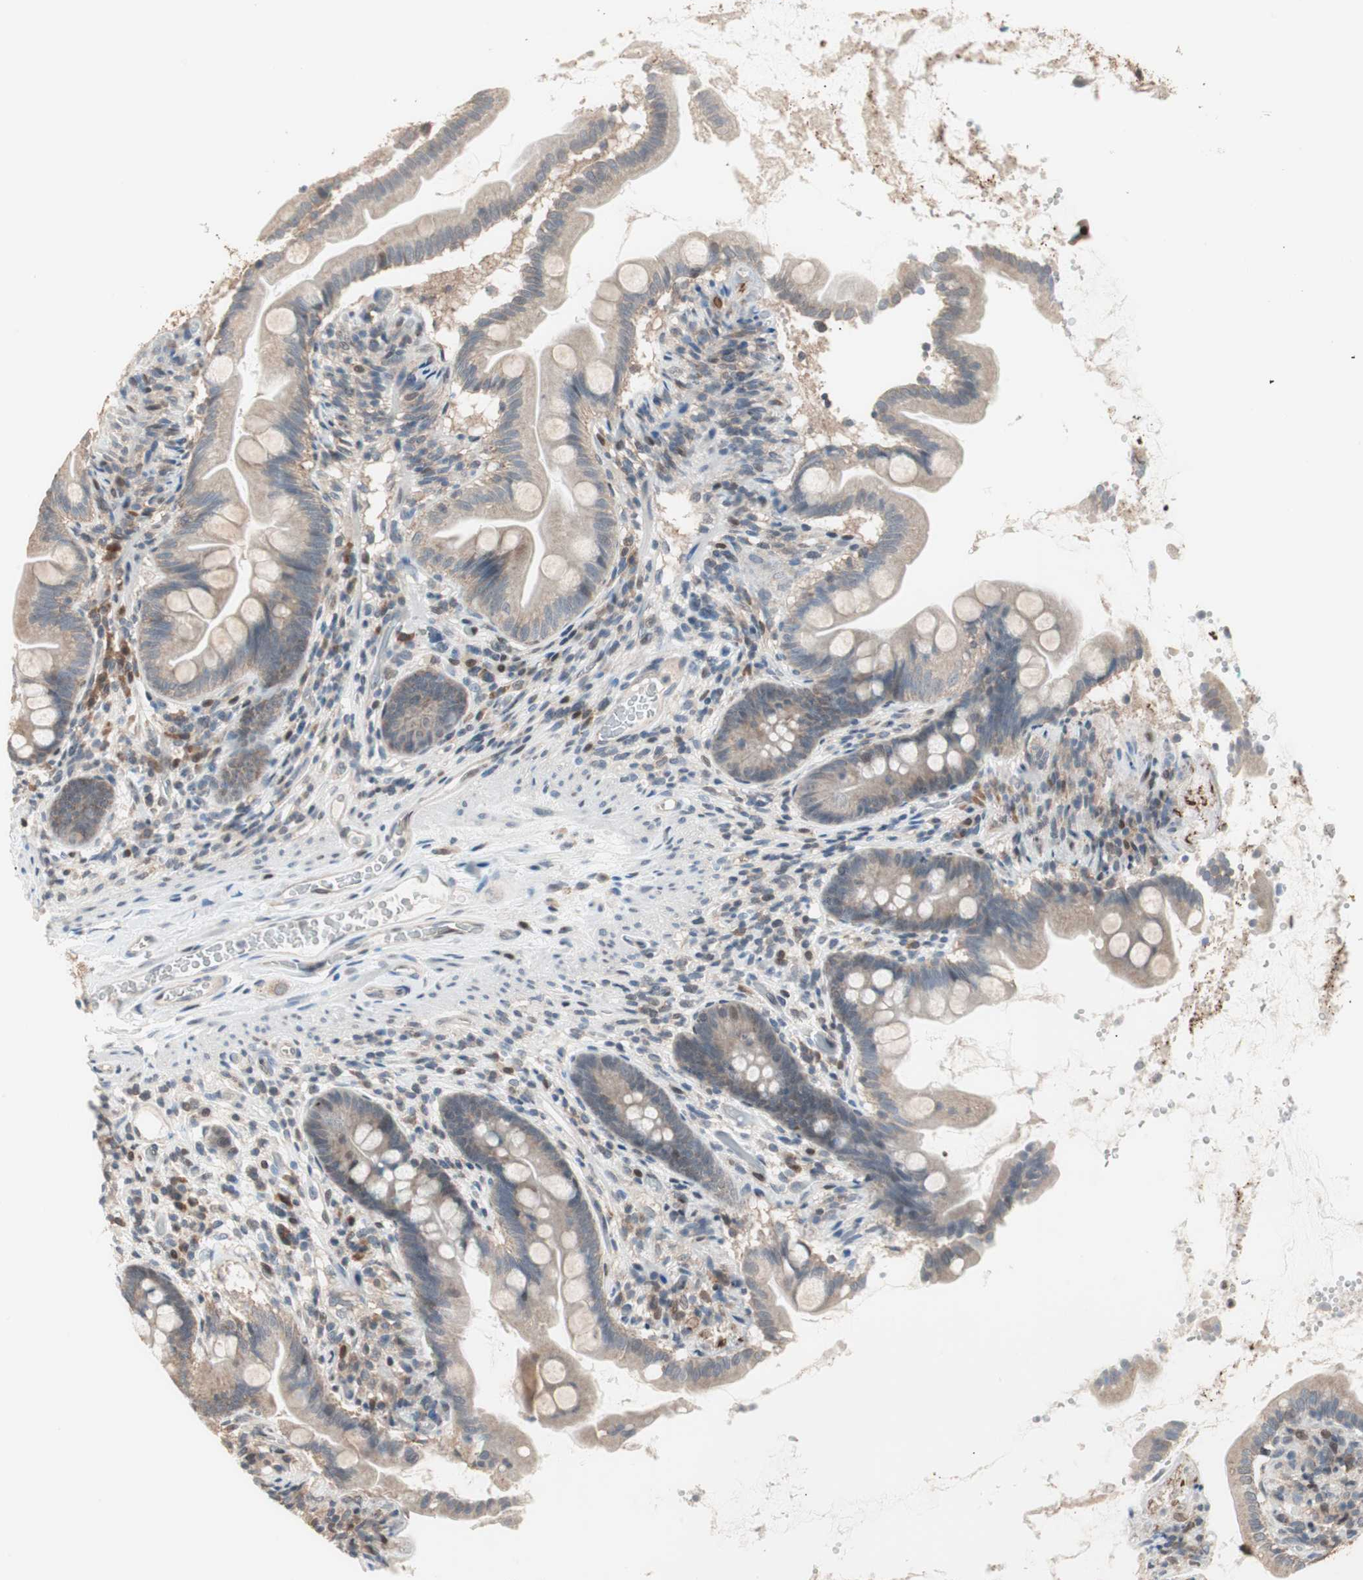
{"staining": {"intensity": "weak", "quantity": "25%-75%", "location": "cytoplasmic/membranous,nuclear"}, "tissue": "small intestine", "cell_type": "Glandular cells", "image_type": "normal", "snomed": [{"axis": "morphology", "description": "Normal tissue, NOS"}, {"axis": "topography", "description": "Small intestine"}], "caption": "Protein staining reveals weak cytoplasmic/membranous,nuclear positivity in about 25%-75% of glandular cells in unremarkable small intestine.", "gene": "POLH", "patient": {"sex": "female", "age": 56}}